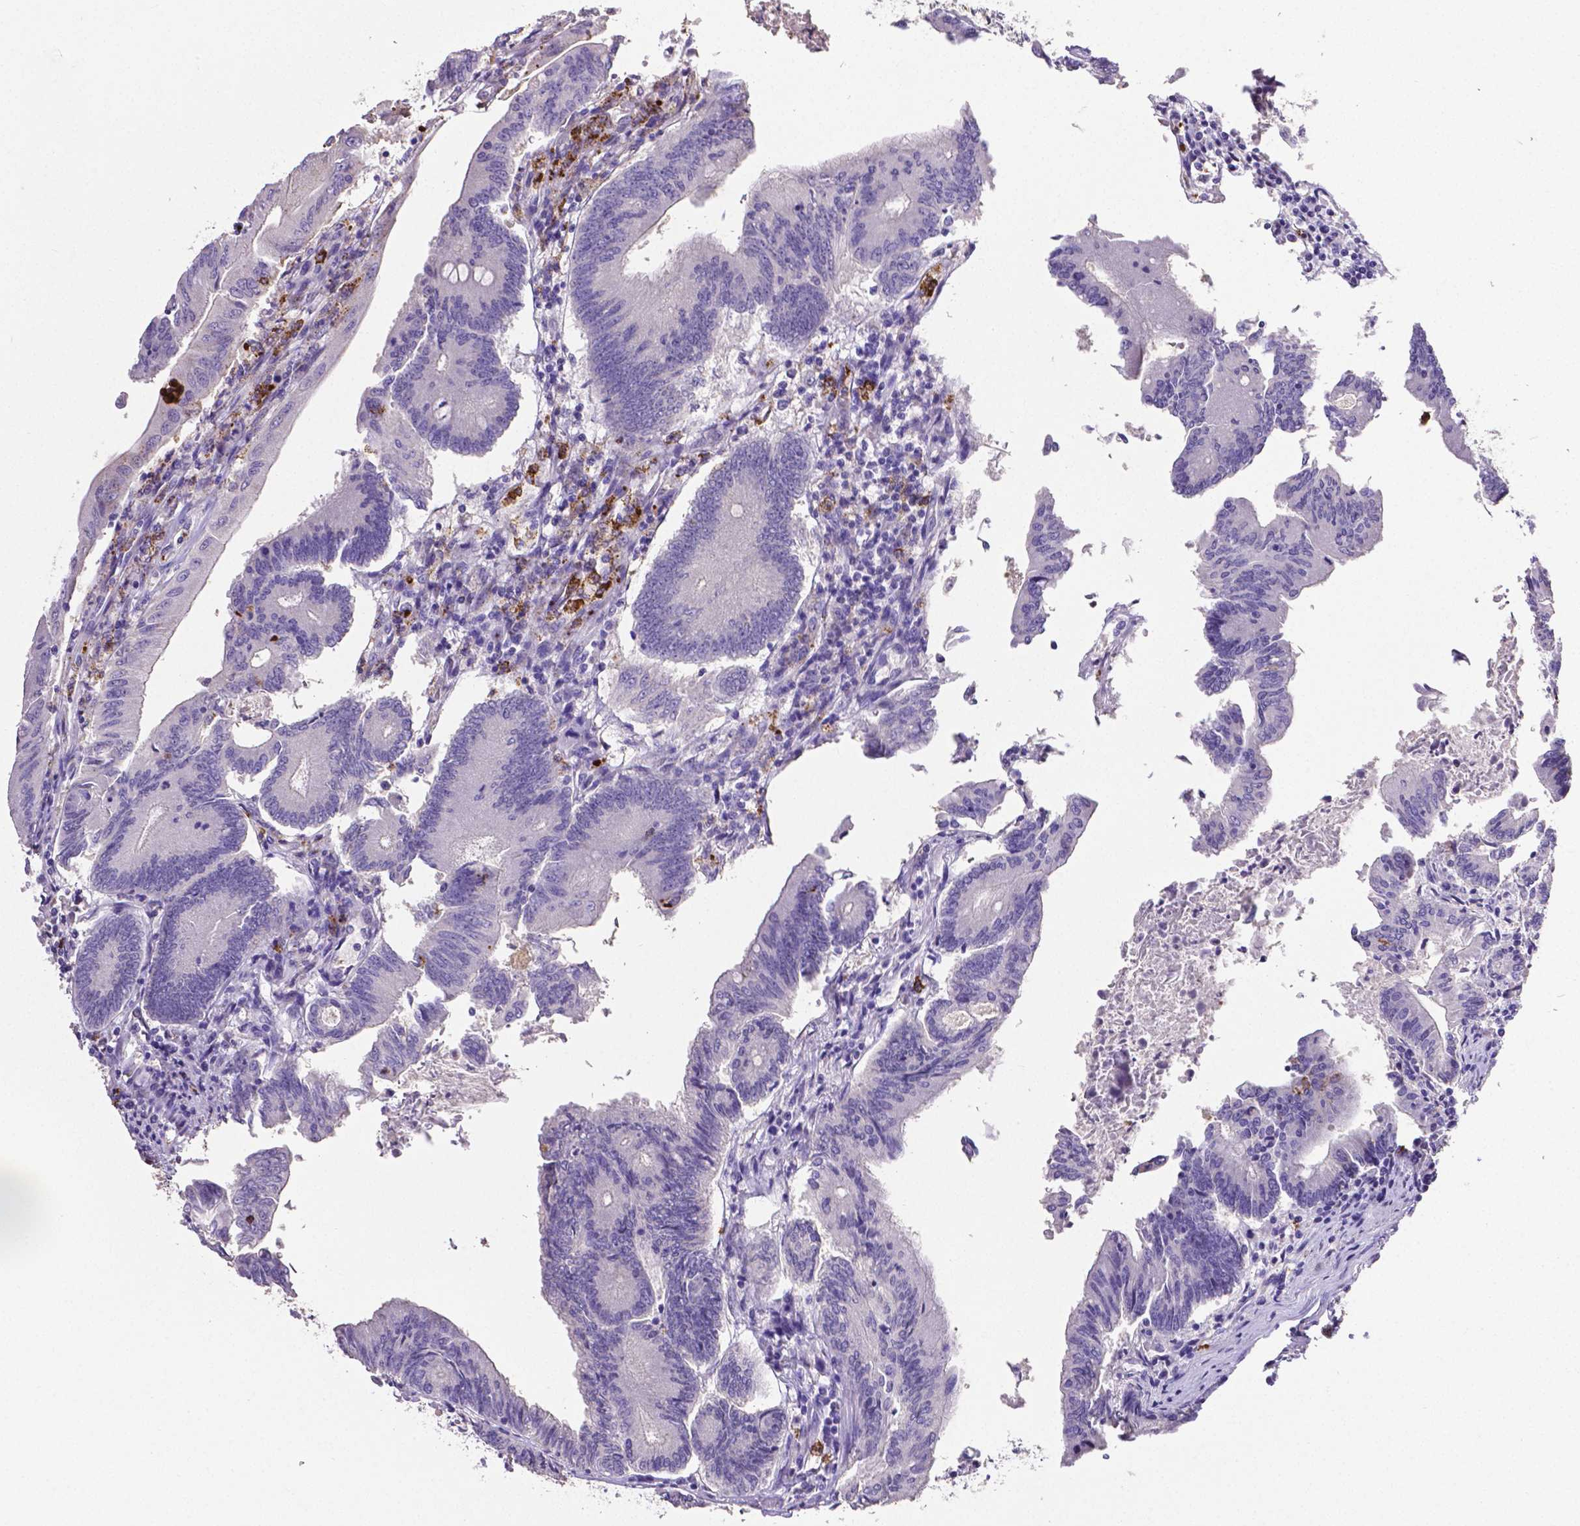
{"staining": {"intensity": "negative", "quantity": "none", "location": "none"}, "tissue": "colorectal cancer", "cell_type": "Tumor cells", "image_type": "cancer", "snomed": [{"axis": "morphology", "description": "Adenocarcinoma, NOS"}, {"axis": "topography", "description": "Colon"}], "caption": "Immunohistochemistry micrograph of neoplastic tissue: colorectal adenocarcinoma stained with DAB displays no significant protein staining in tumor cells.", "gene": "MMP9", "patient": {"sex": "female", "age": 70}}